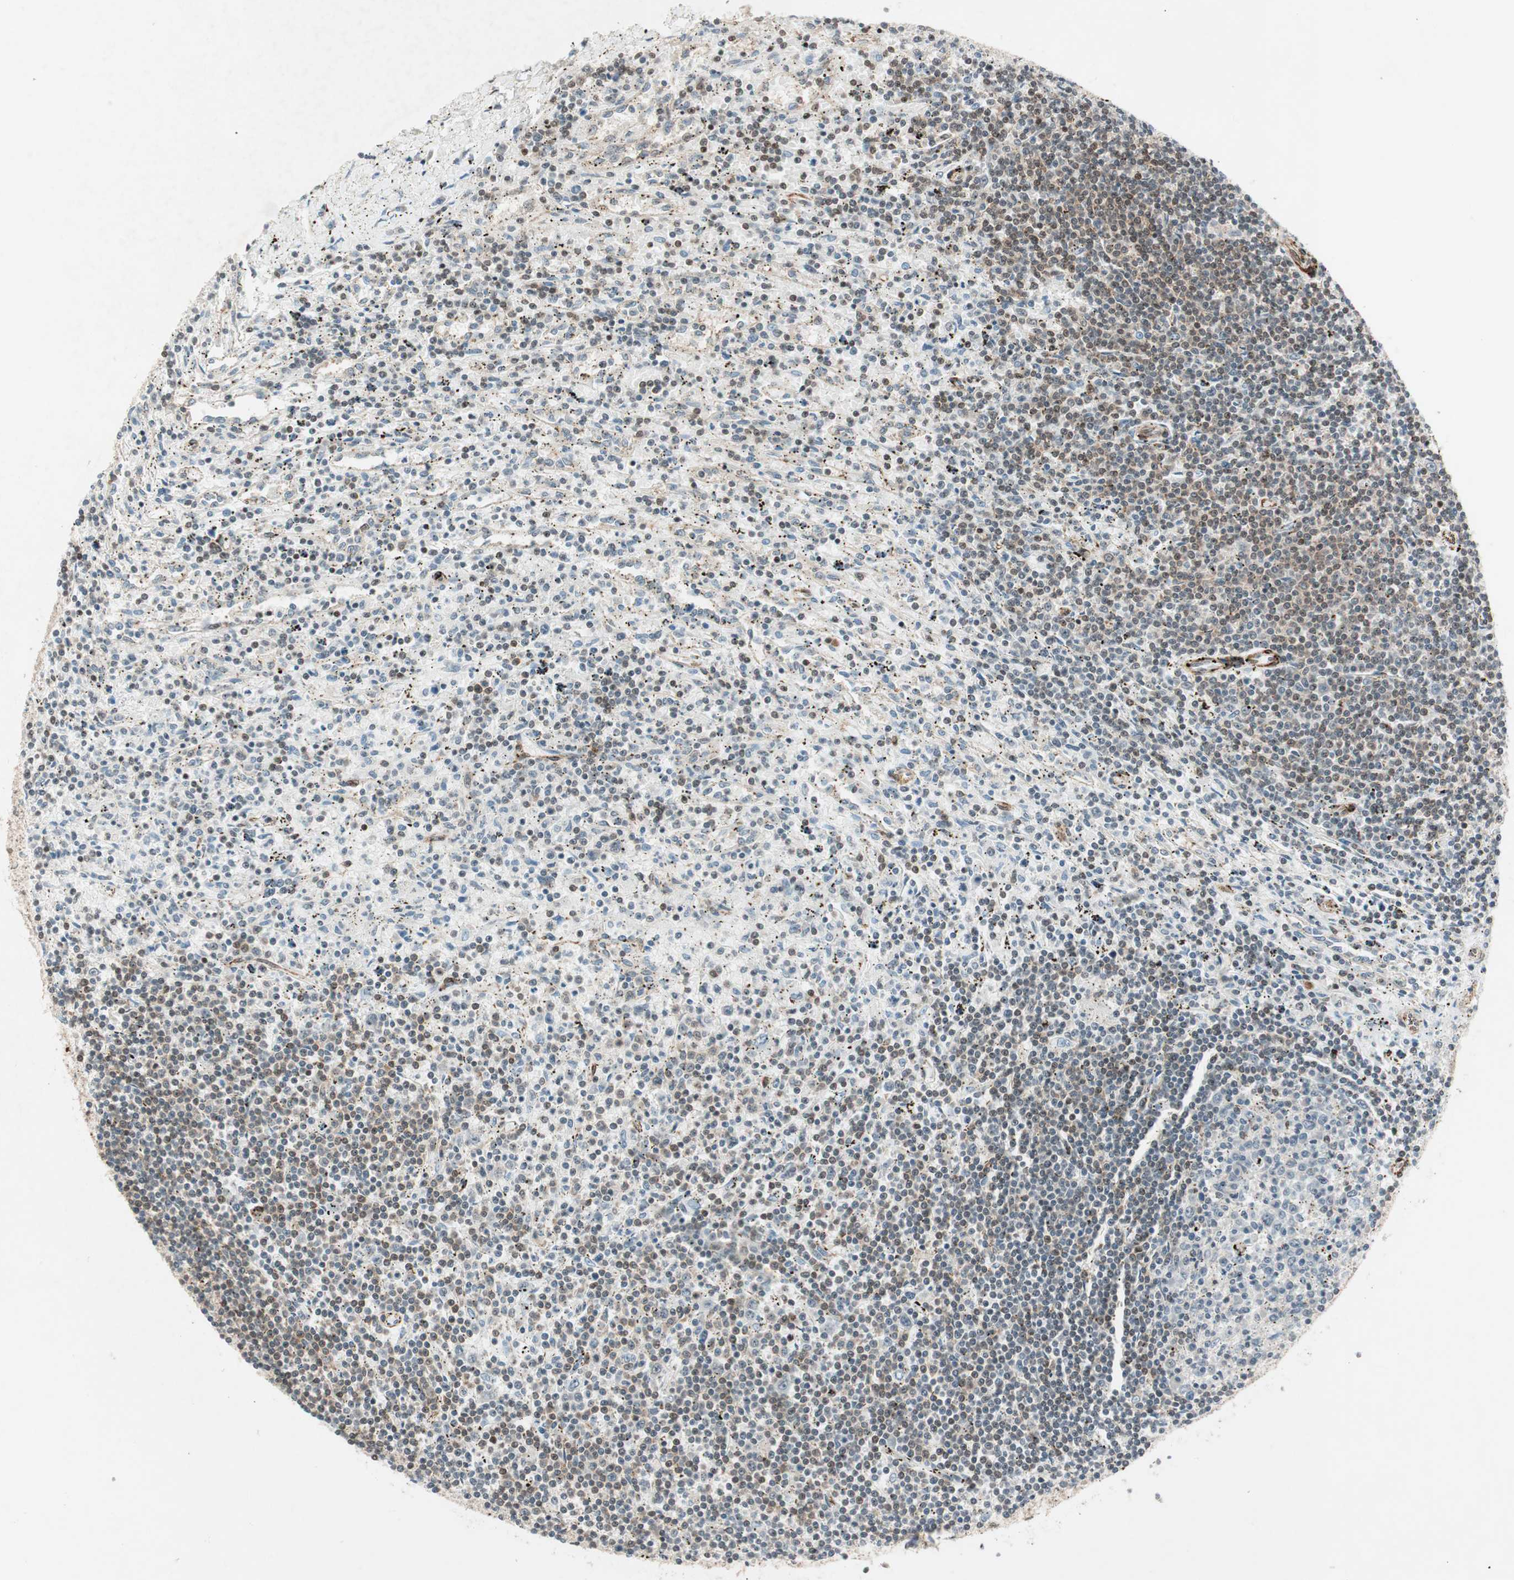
{"staining": {"intensity": "moderate", "quantity": "<25%", "location": "nuclear"}, "tissue": "lymphoma", "cell_type": "Tumor cells", "image_type": "cancer", "snomed": [{"axis": "morphology", "description": "Malignant lymphoma, non-Hodgkin's type, Low grade"}, {"axis": "topography", "description": "Spleen"}], "caption": "DAB immunohistochemical staining of low-grade malignant lymphoma, non-Hodgkin's type exhibits moderate nuclear protein expression in about <25% of tumor cells. (DAB (3,3'-diaminobenzidine) IHC, brown staining for protein, blue staining for nuclei).", "gene": "CDK19", "patient": {"sex": "male", "age": 76}}